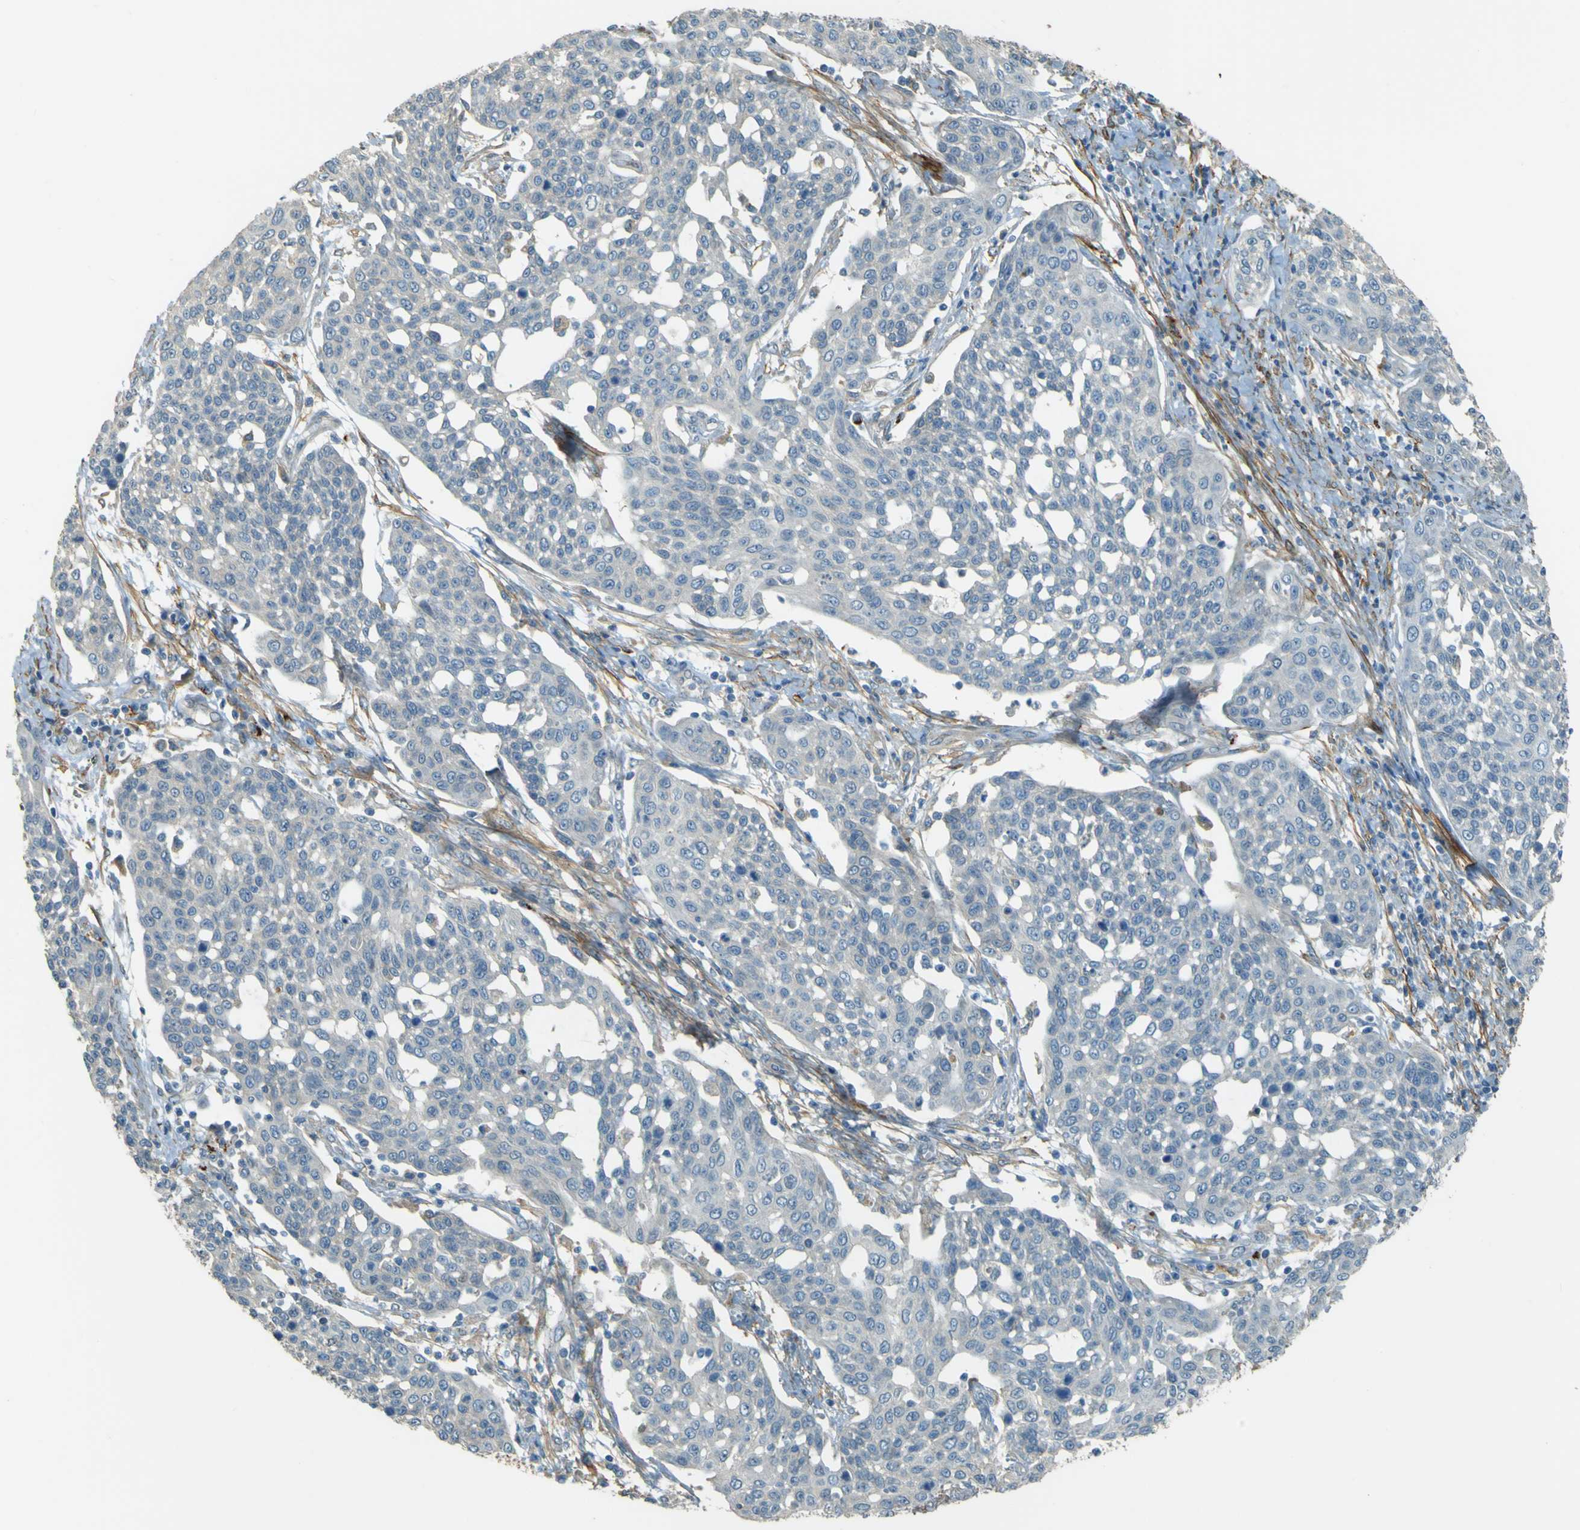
{"staining": {"intensity": "negative", "quantity": "none", "location": "none"}, "tissue": "cervical cancer", "cell_type": "Tumor cells", "image_type": "cancer", "snomed": [{"axis": "morphology", "description": "Squamous cell carcinoma, NOS"}, {"axis": "topography", "description": "Cervix"}], "caption": "IHC image of neoplastic tissue: human cervical cancer stained with DAB displays no significant protein expression in tumor cells.", "gene": "NEXN", "patient": {"sex": "female", "age": 34}}